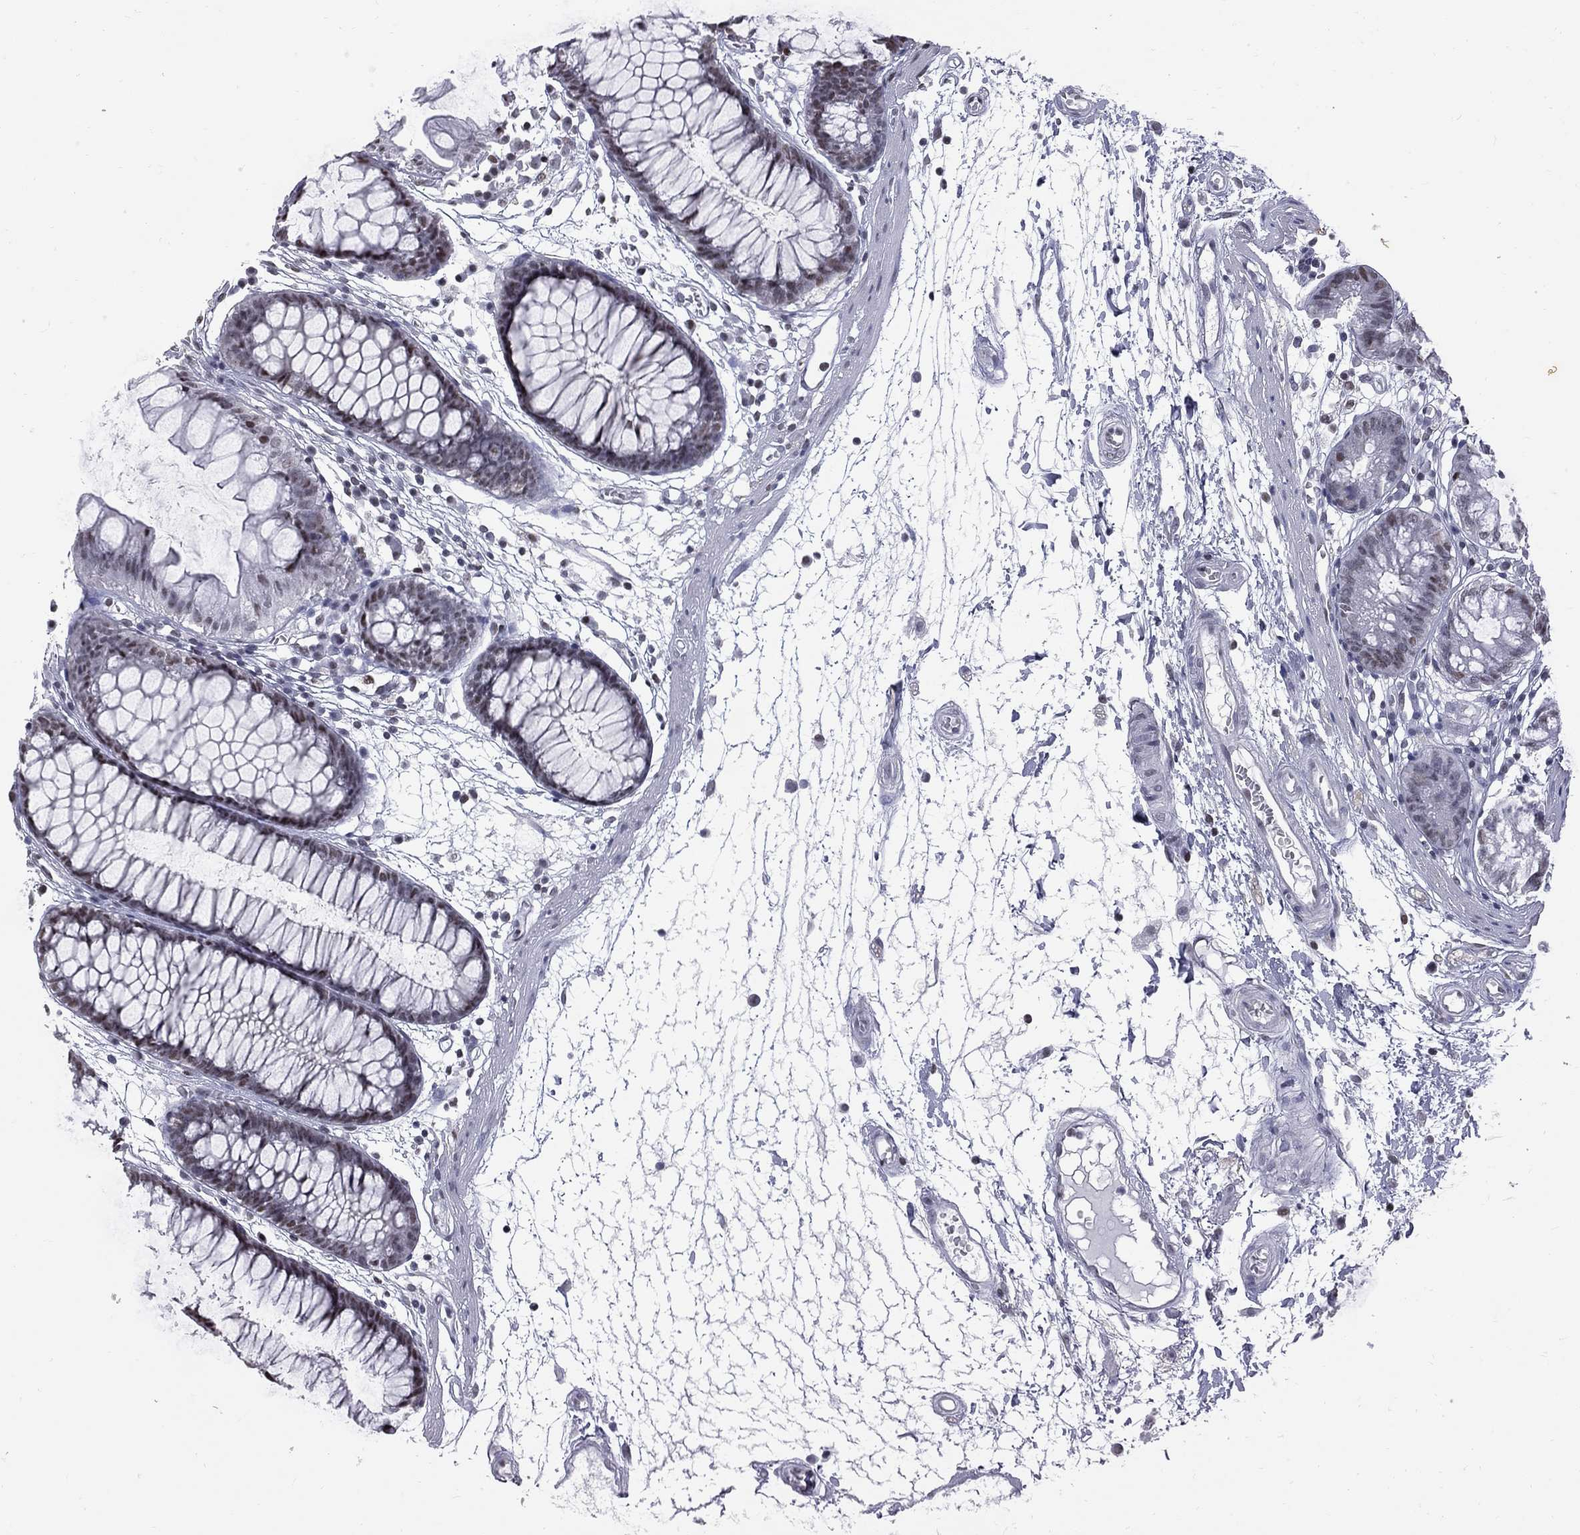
{"staining": {"intensity": "negative", "quantity": "none", "location": "none"}, "tissue": "colon", "cell_type": "Endothelial cells", "image_type": "normal", "snomed": [{"axis": "morphology", "description": "Normal tissue, NOS"}, {"axis": "morphology", "description": "Adenocarcinoma, NOS"}, {"axis": "topography", "description": "Colon"}], "caption": "Image shows no significant protein expression in endothelial cells of benign colon.", "gene": "ZNF154", "patient": {"sex": "male", "age": 65}}